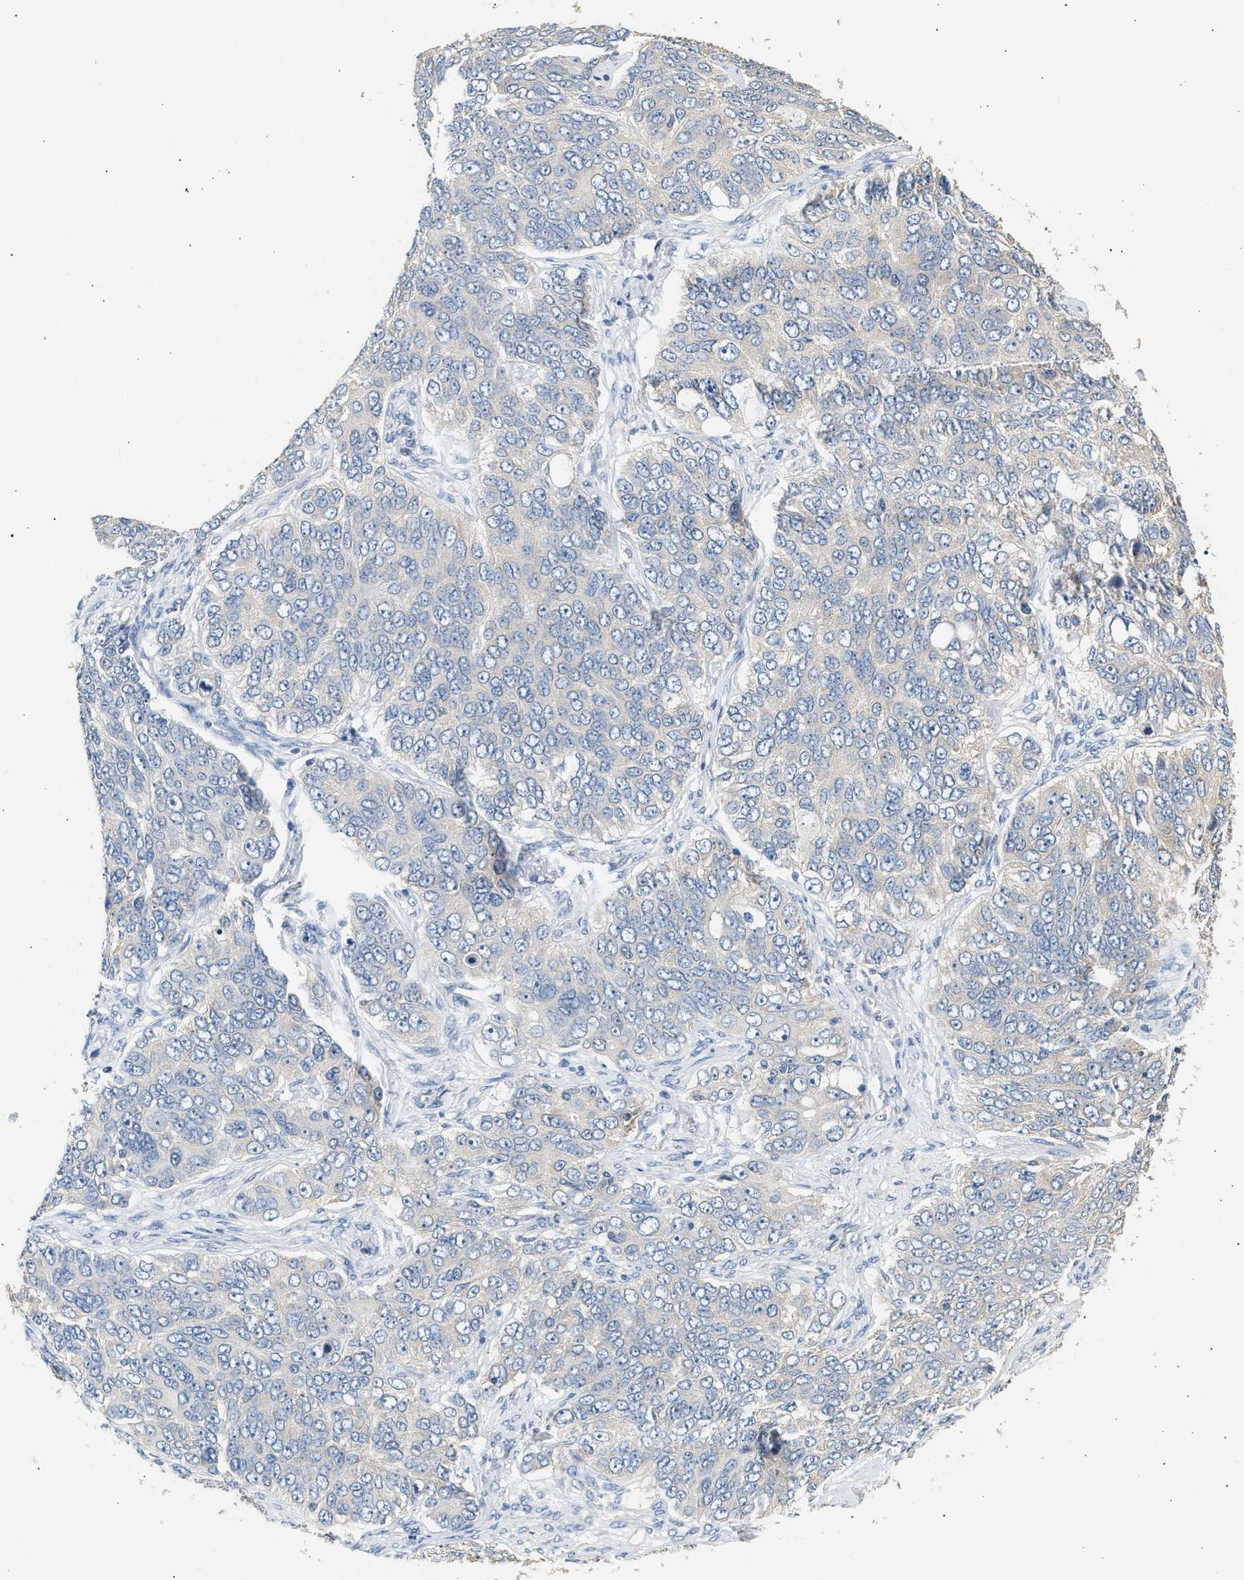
{"staining": {"intensity": "negative", "quantity": "none", "location": "none"}, "tissue": "ovarian cancer", "cell_type": "Tumor cells", "image_type": "cancer", "snomed": [{"axis": "morphology", "description": "Carcinoma, endometroid"}, {"axis": "topography", "description": "Ovary"}], "caption": "The histopathology image shows no significant staining in tumor cells of ovarian endometroid carcinoma.", "gene": "WDR31", "patient": {"sex": "female", "age": 51}}